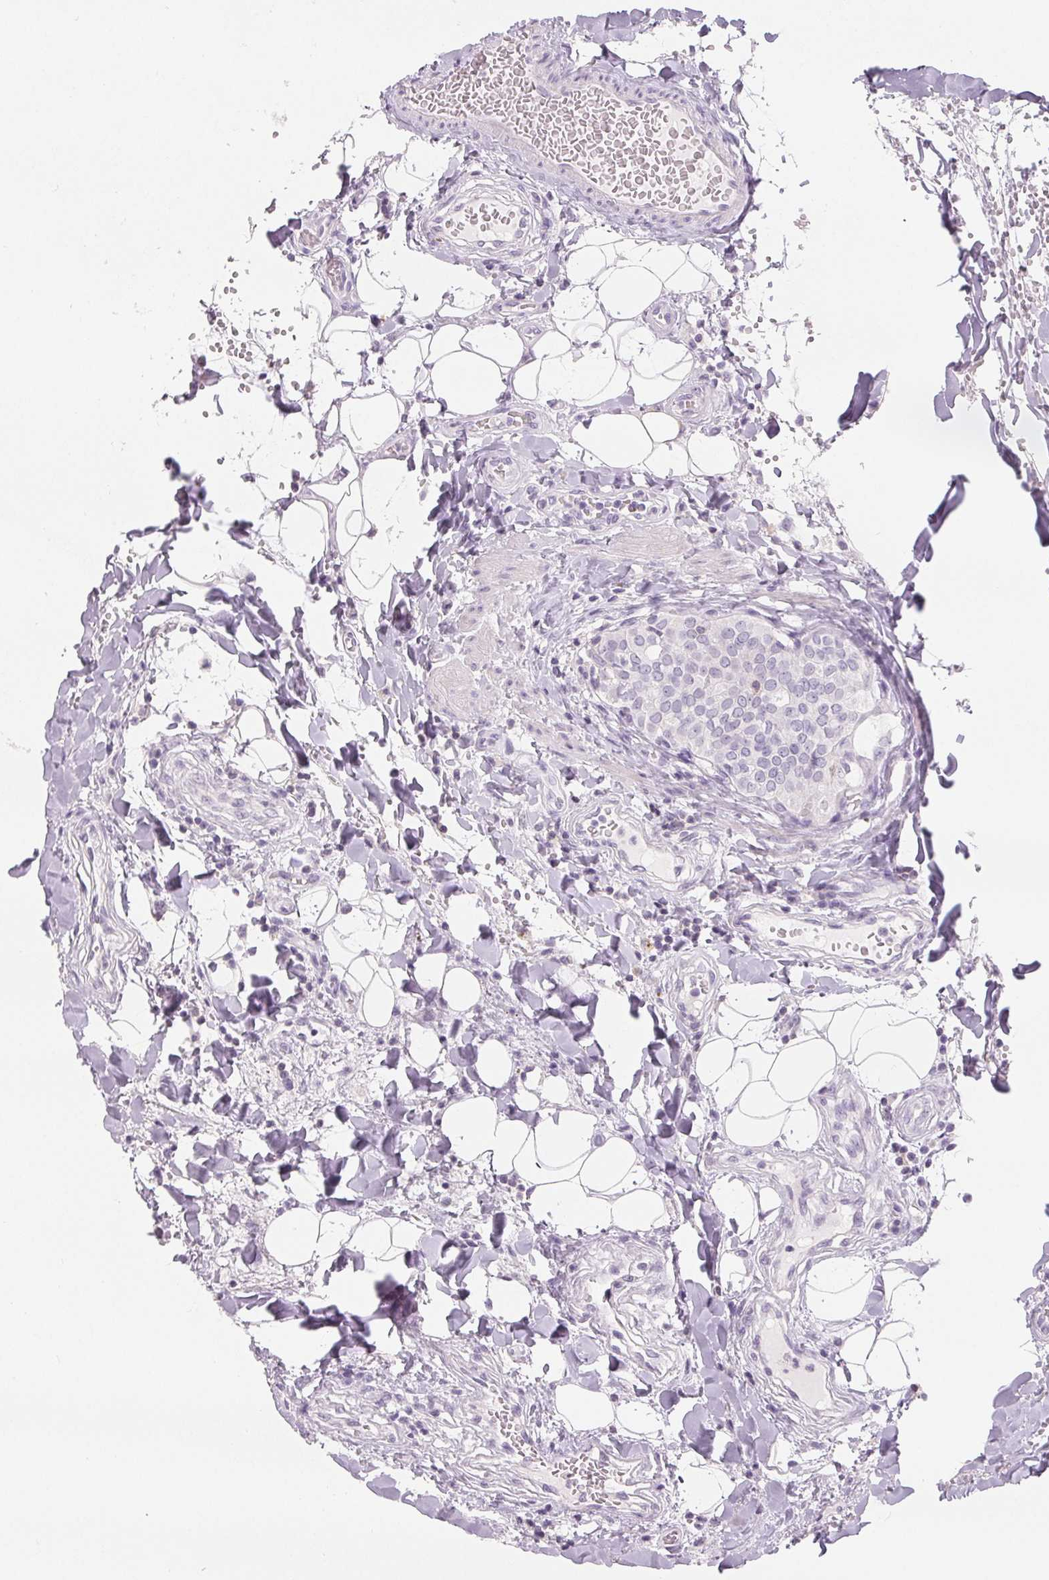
{"staining": {"intensity": "negative", "quantity": "none", "location": "none"}, "tissue": "thyroid cancer", "cell_type": "Tumor cells", "image_type": "cancer", "snomed": [{"axis": "morphology", "description": "Papillary adenocarcinoma, NOS"}, {"axis": "topography", "description": "Thyroid gland"}], "caption": "The photomicrograph exhibits no staining of tumor cells in thyroid cancer (papillary adenocarcinoma). The staining is performed using DAB brown chromogen with nuclei counter-stained in using hematoxylin.", "gene": "CD69", "patient": {"sex": "male", "age": 20}}